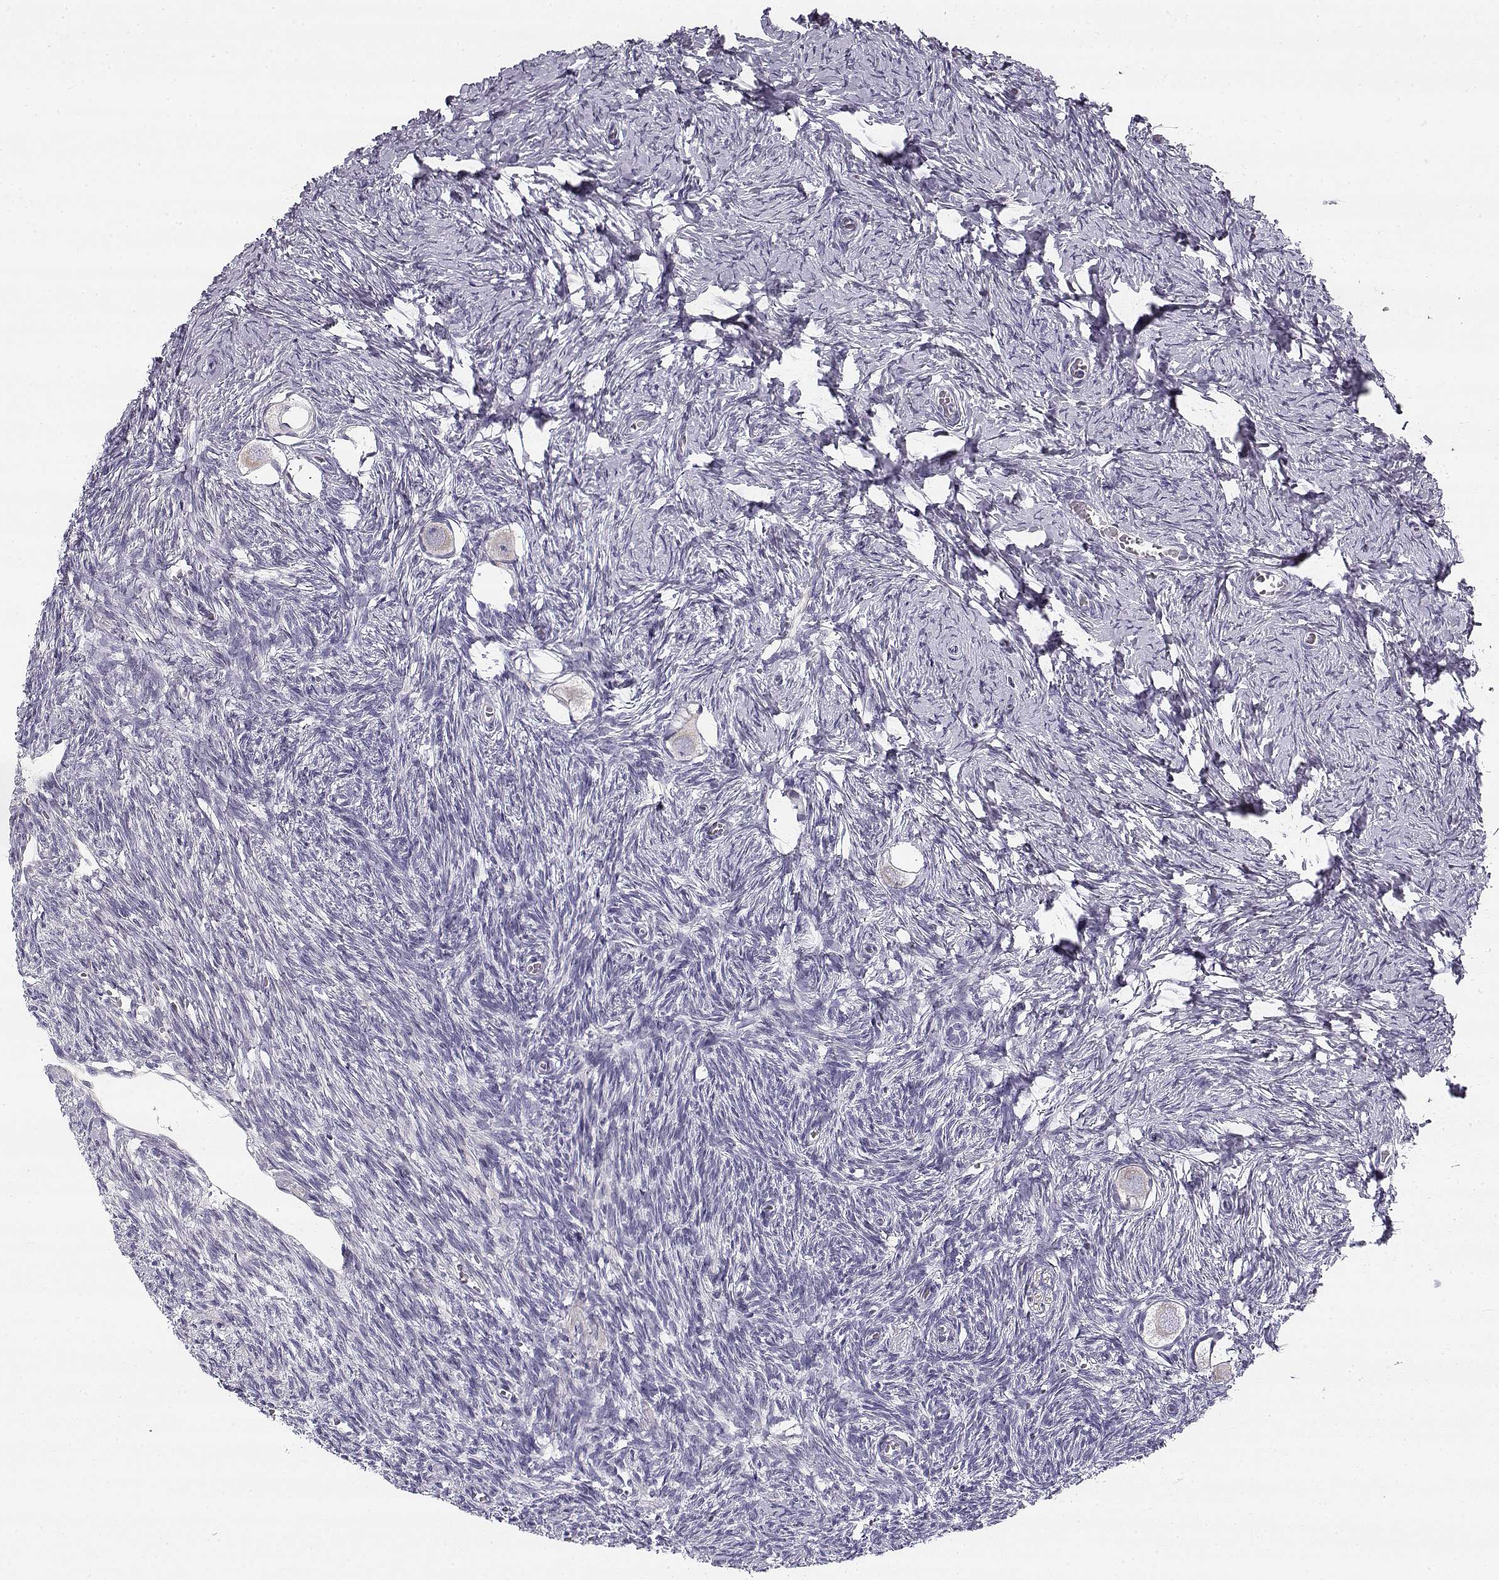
{"staining": {"intensity": "negative", "quantity": "none", "location": "none"}, "tissue": "ovary", "cell_type": "Follicle cells", "image_type": "normal", "snomed": [{"axis": "morphology", "description": "Normal tissue, NOS"}, {"axis": "topography", "description": "Ovary"}], "caption": "The photomicrograph reveals no staining of follicle cells in unremarkable ovary.", "gene": "CREB3L3", "patient": {"sex": "female", "age": 27}}